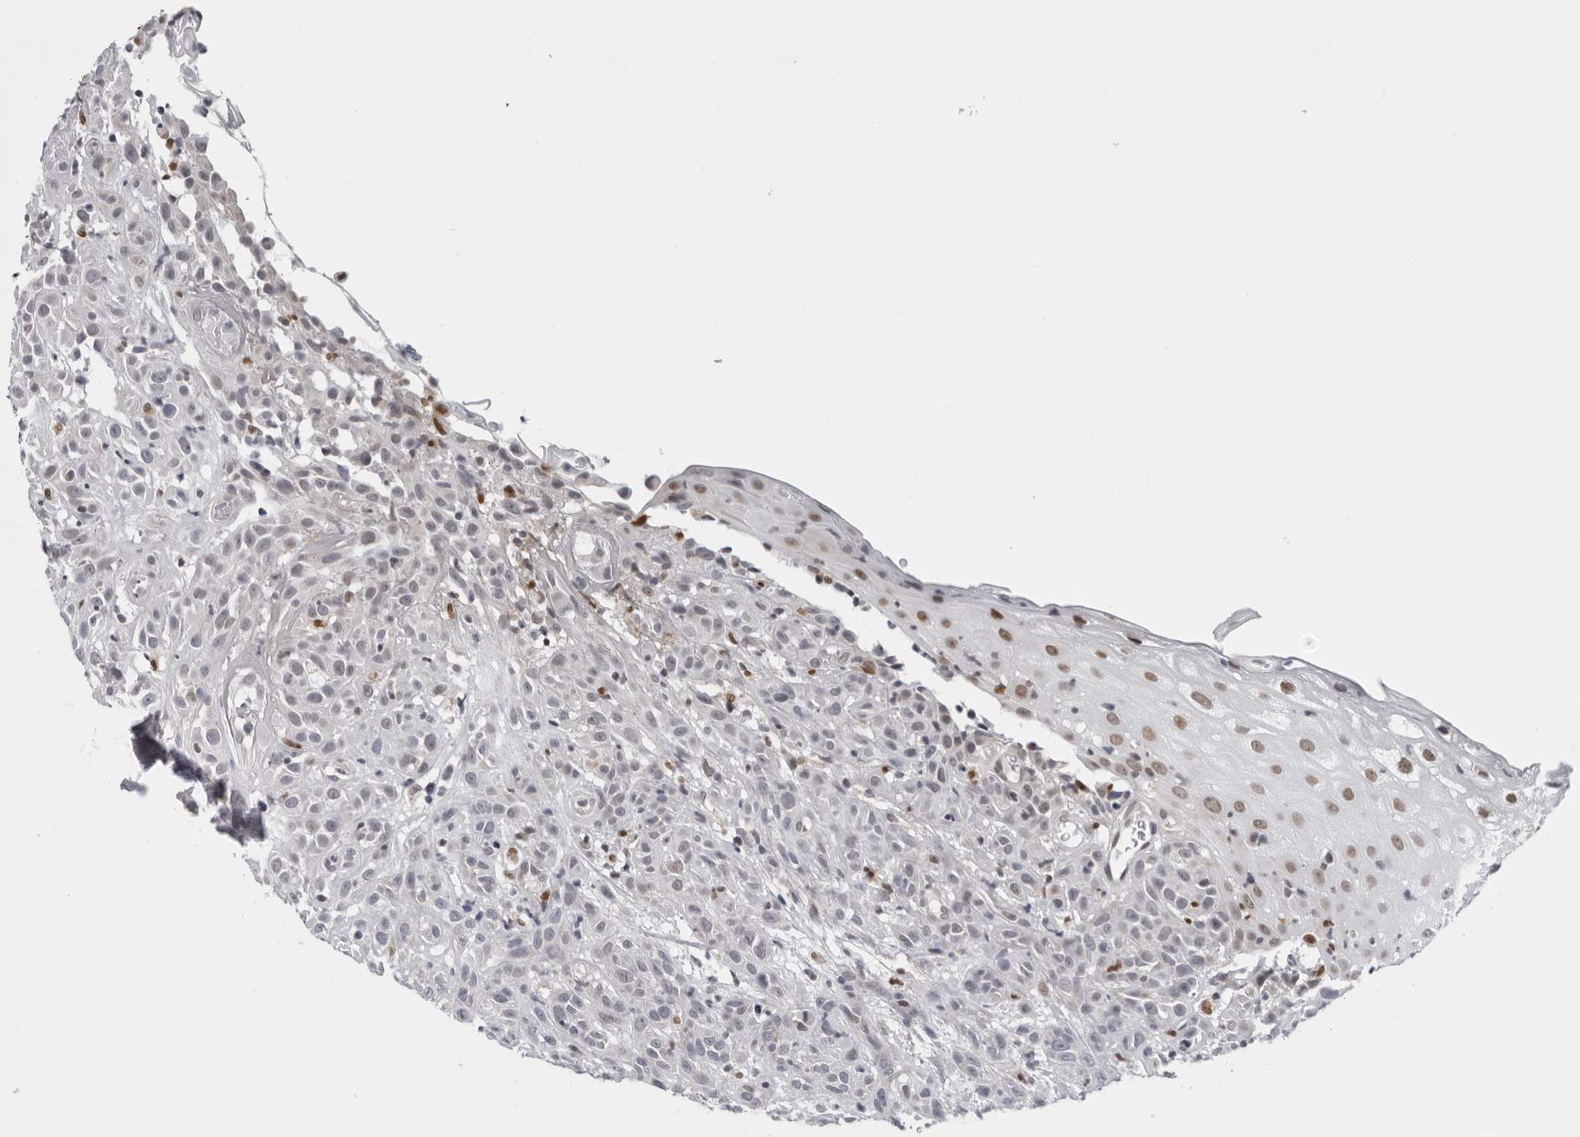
{"staining": {"intensity": "negative", "quantity": "none", "location": "none"}, "tissue": "head and neck cancer", "cell_type": "Tumor cells", "image_type": "cancer", "snomed": [{"axis": "morphology", "description": "Normal tissue, NOS"}, {"axis": "morphology", "description": "Squamous cell carcinoma, NOS"}, {"axis": "topography", "description": "Cartilage tissue"}, {"axis": "topography", "description": "Head-Neck"}], "caption": "Photomicrograph shows no significant protein staining in tumor cells of head and neck cancer. (DAB (3,3'-diaminobenzidine) immunohistochemistry visualized using brightfield microscopy, high magnification).", "gene": "CPT2", "patient": {"sex": "male", "age": 62}}